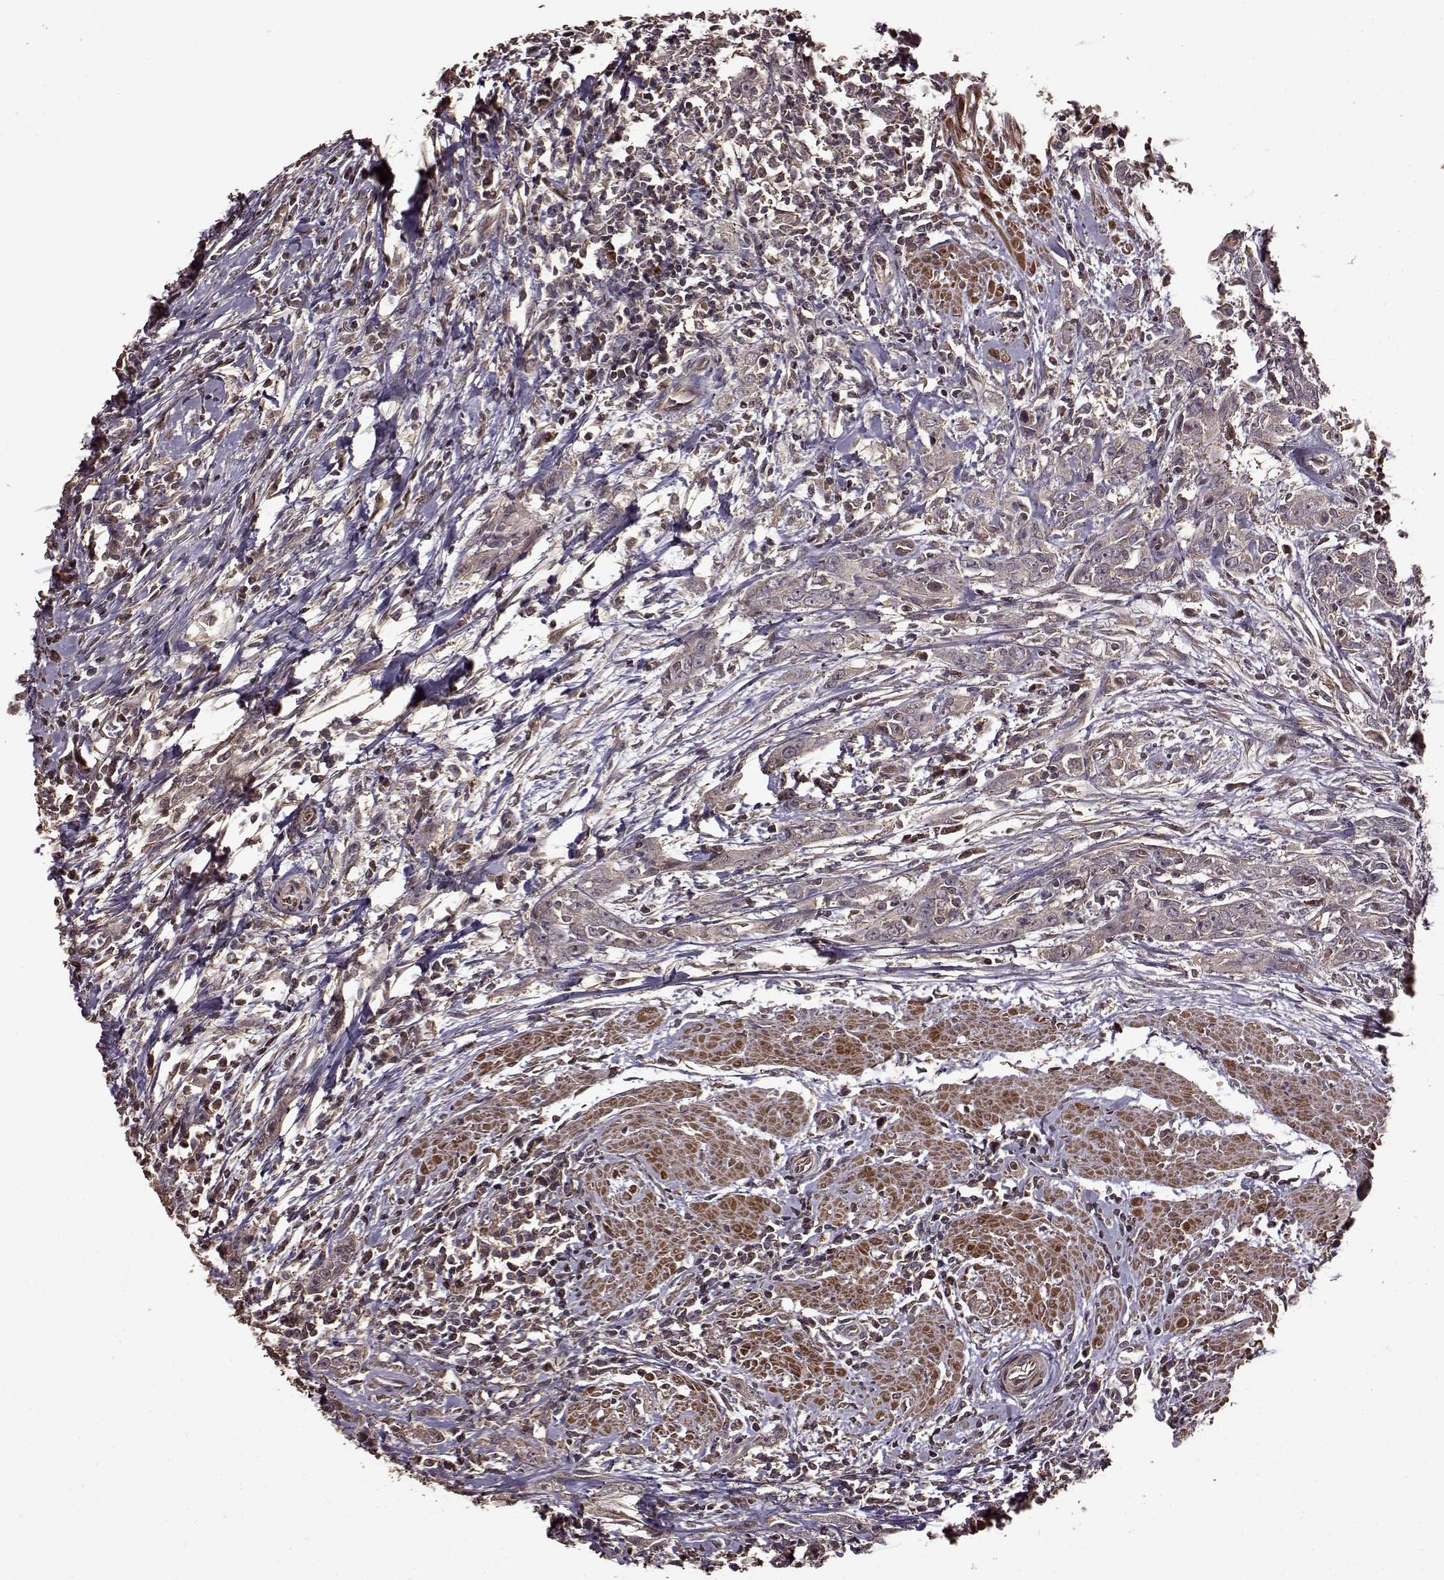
{"staining": {"intensity": "negative", "quantity": "none", "location": "none"}, "tissue": "urothelial cancer", "cell_type": "Tumor cells", "image_type": "cancer", "snomed": [{"axis": "morphology", "description": "Urothelial carcinoma, High grade"}, {"axis": "topography", "description": "Urinary bladder"}], "caption": "Tumor cells are negative for protein expression in human urothelial cancer.", "gene": "FBXW11", "patient": {"sex": "male", "age": 83}}